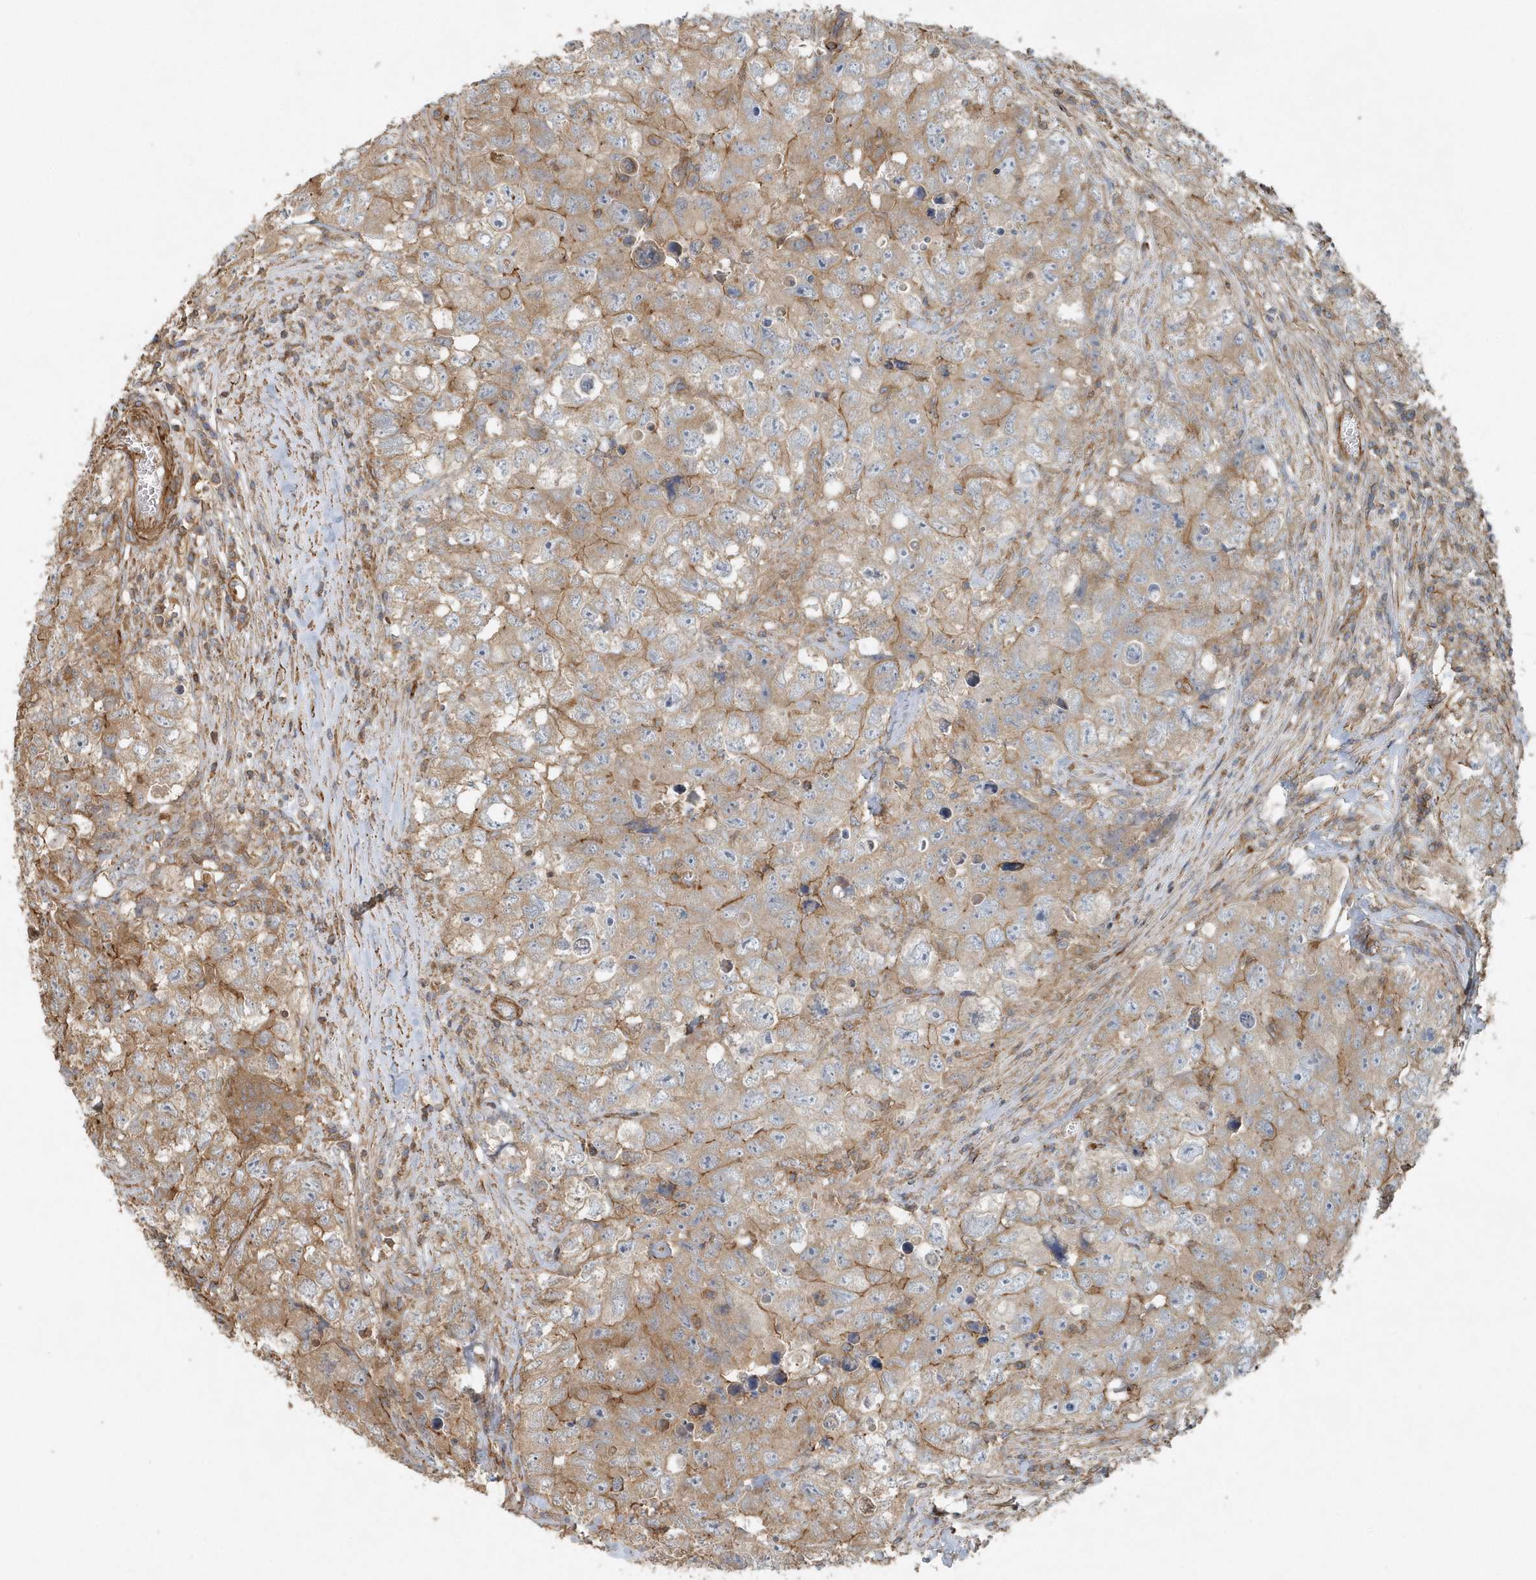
{"staining": {"intensity": "moderate", "quantity": "<25%", "location": "cytoplasmic/membranous"}, "tissue": "testis cancer", "cell_type": "Tumor cells", "image_type": "cancer", "snomed": [{"axis": "morphology", "description": "Seminoma, NOS"}, {"axis": "morphology", "description": "Carcinoma, Embryonal, NOS"}, {"axis": "topography", "description": "Testis"}], "caption": "This is an image of immunohistochemistry (IHC) staining of testis cancer (seminoma), which shows moderate staining in the cytoplasmic/membranous of tumor cells.", "gene": "MMUT", "patient": {"sex": "male", "age": 43}}